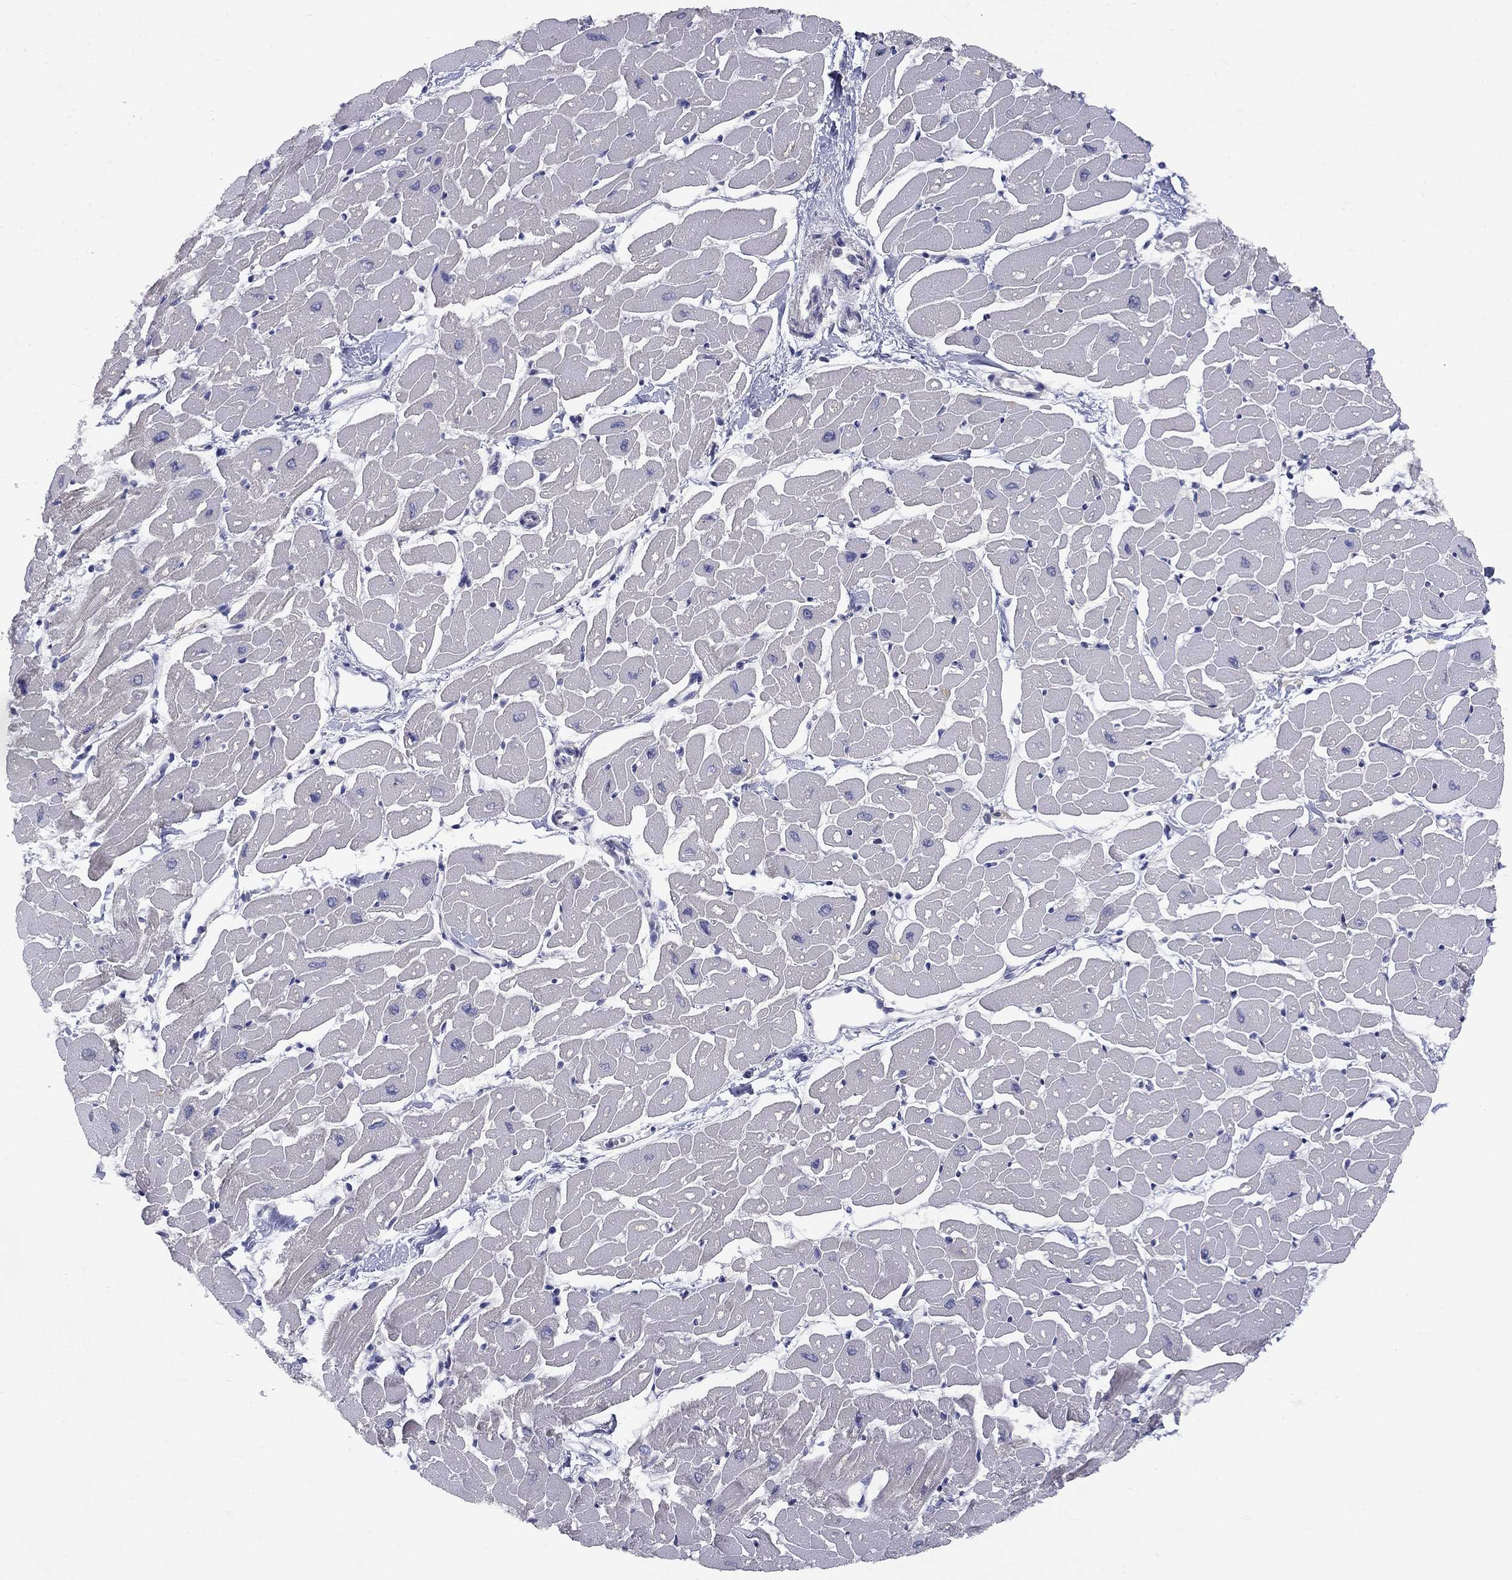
{"staining": {"intensity": "negative", "quantity": "none", "location": "none"}, "tissue": "heart muscle", "cell_type": "Cardiomyocytes", "image_type": "normal", "snomed": [{"axis": "morphology", "description": "Normal tissue, NOS"}, {"axis": "topography", "description": "Heart"}], "caption": "This is an immunohistochemistry (IHC) micrograph of benign human heart muscle. There is no expression in cardiomyocytes.", "gene": "CACNA1A", "patient": {"sex": "male", "age": 57}}